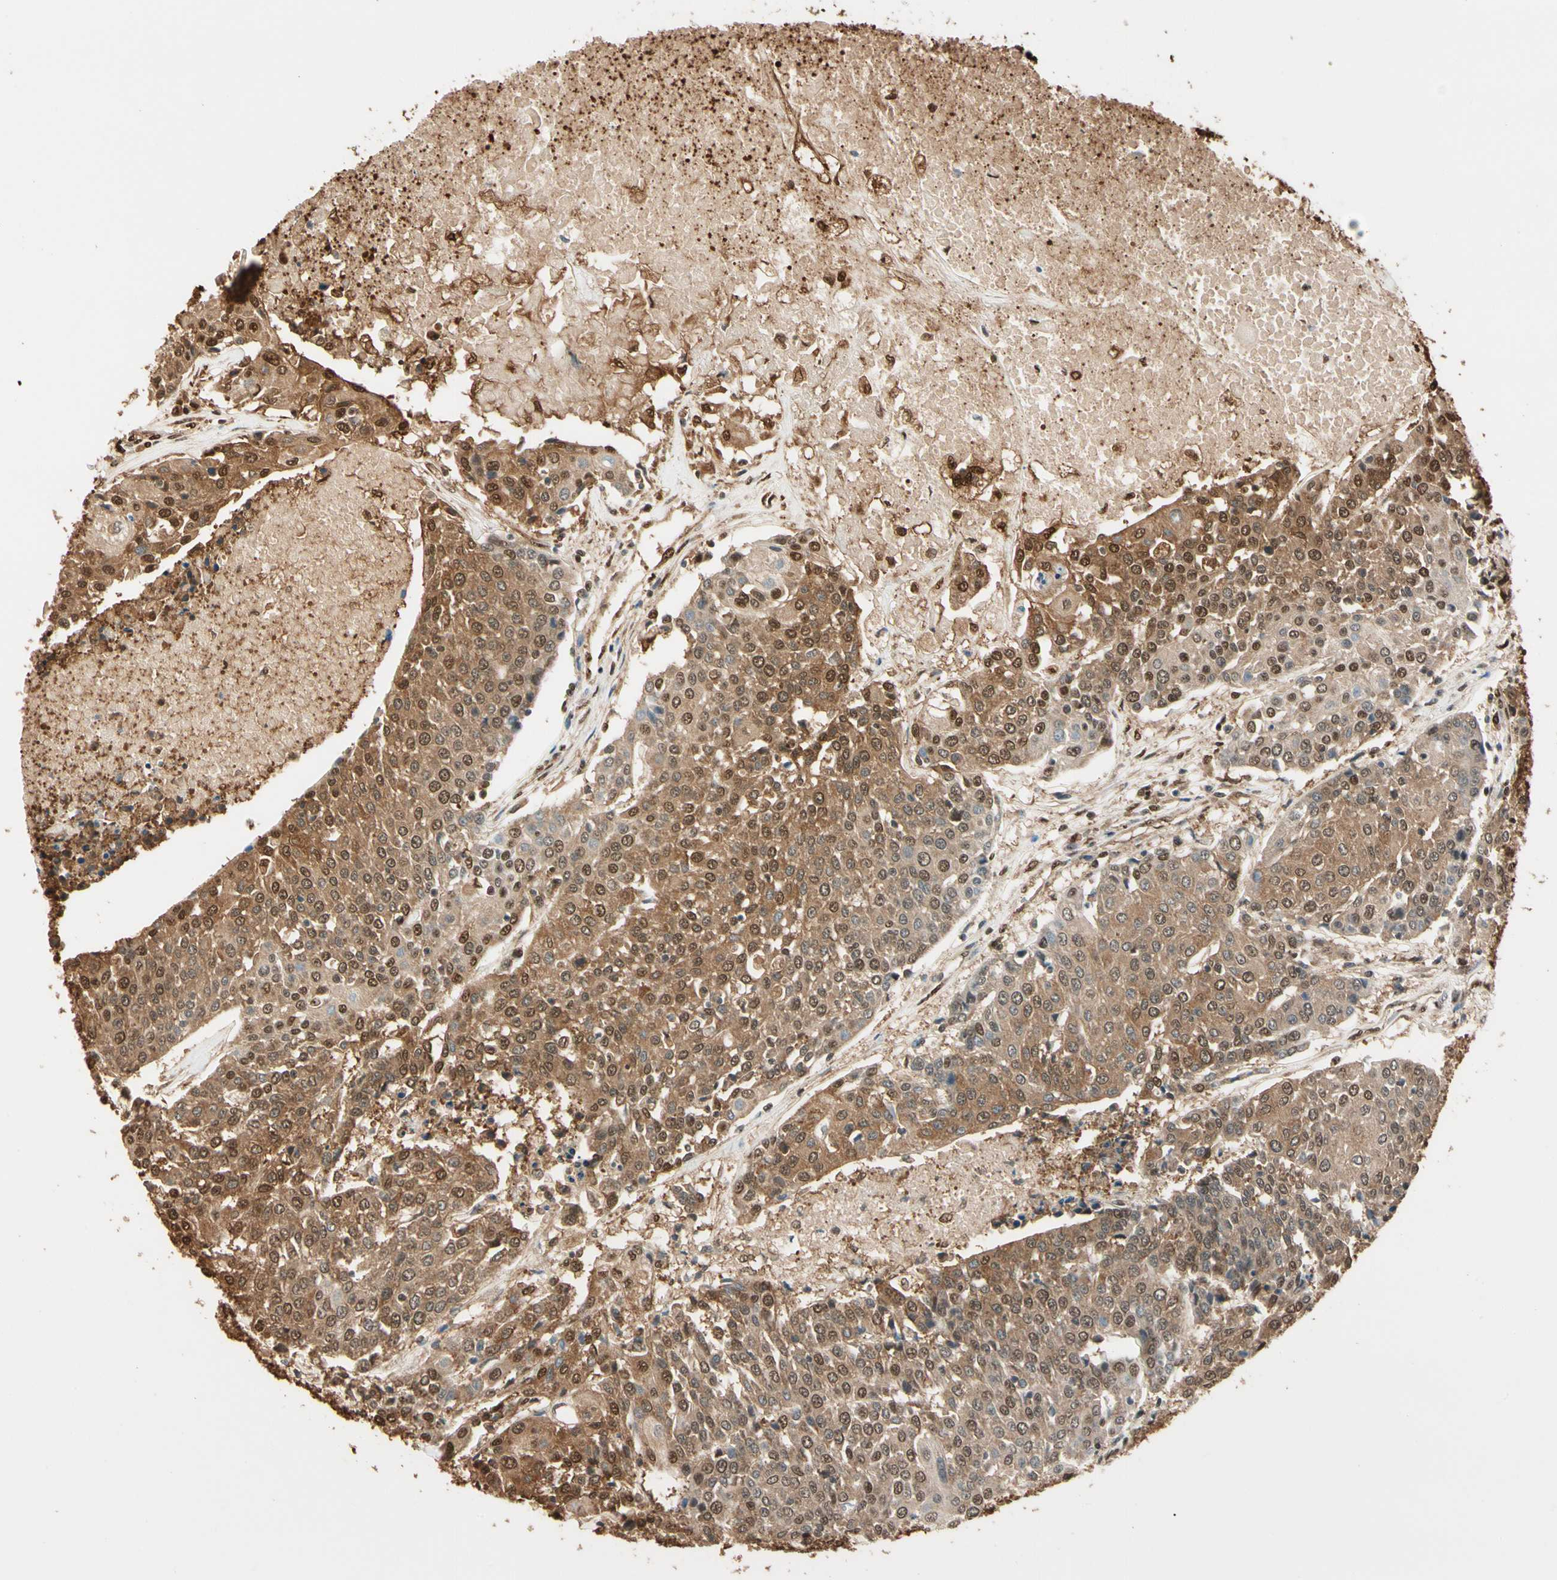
{"staining": {"intensity": "moderate", "quantity": ">75%", "location": "cytoplasmic/membranous,nuclear"}, "tissue": "urothelial cancer", "cell_type": "Tumor cells", "image_type": "cancer", "snomed": [{"axis": "morphology", "description": "Urothelial carcinoma, High grade"}, {"axis": "topography", "description": "Urinary bladder"}], "caption": "Immunohistochemistry (IHC) histopathology image of urothelial cancer stained for a protein (brown), which shows medium levels of moderate cytoplasmic/membranous and nuclear expression in about >75% of tumor cells.", "gene": "PNCK", "patient": {"sex": "female", "age": 85}}